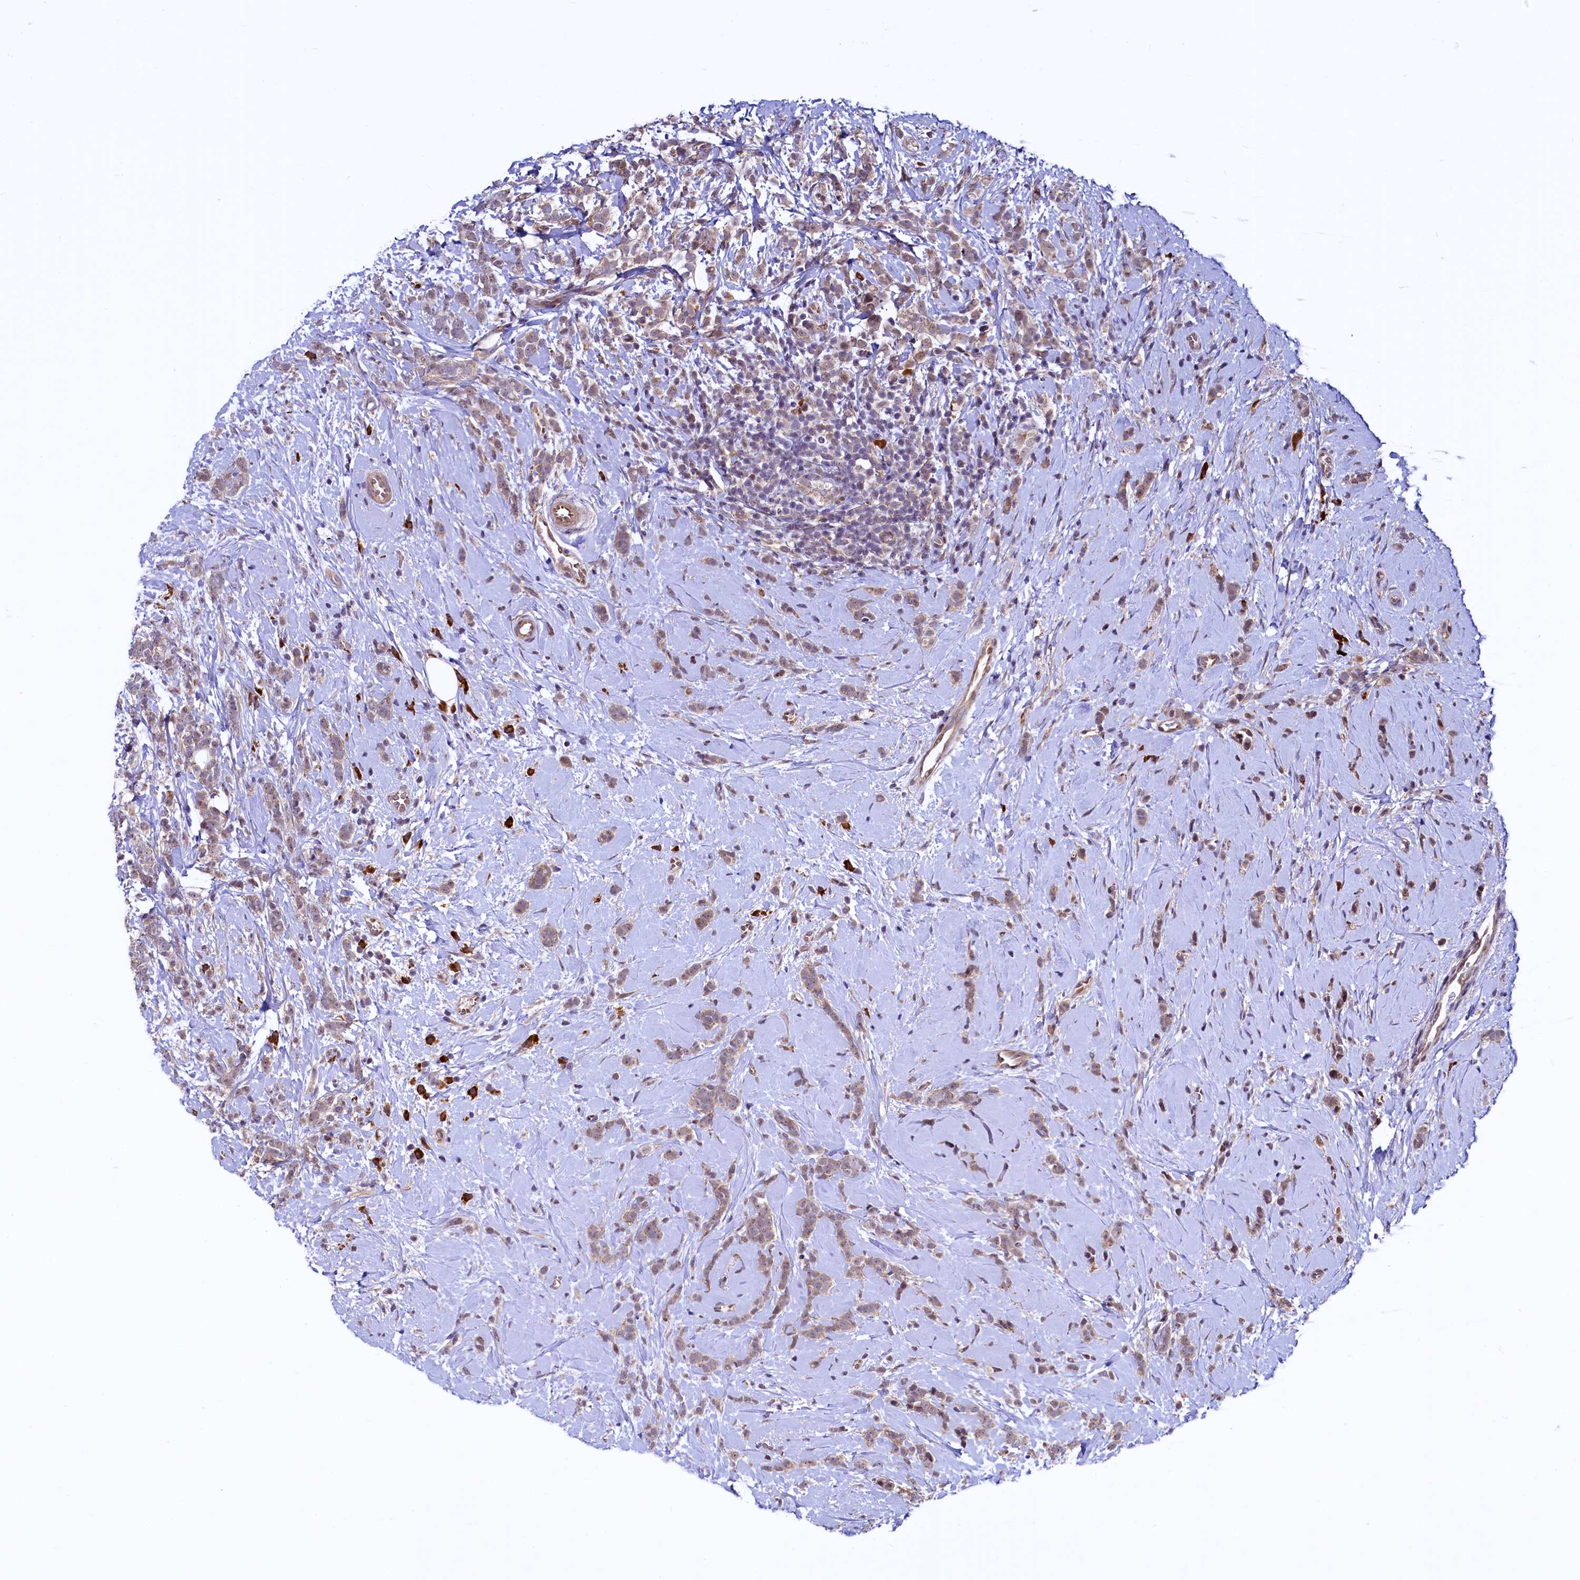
{"staining": {"intensity": "weak", "quantity": ">75%", "location": "cytoplasmic/membranous"}, "tissue": "breast cancer", "cell_type": "Tumor cells", "image_type": "cancer", "snomed": [{"axis": "morphology", "description": "Lobular carcinoma"}, {"axis": "topography", "description": "Breast"}], "caption": "Lobular carcinoma (breast) stained for a protein exhibits weak cytoplasmic/membranous positivity in tumor cells.", "gene": "RBFA", "patient": {"sex": "female", "age": 58}}